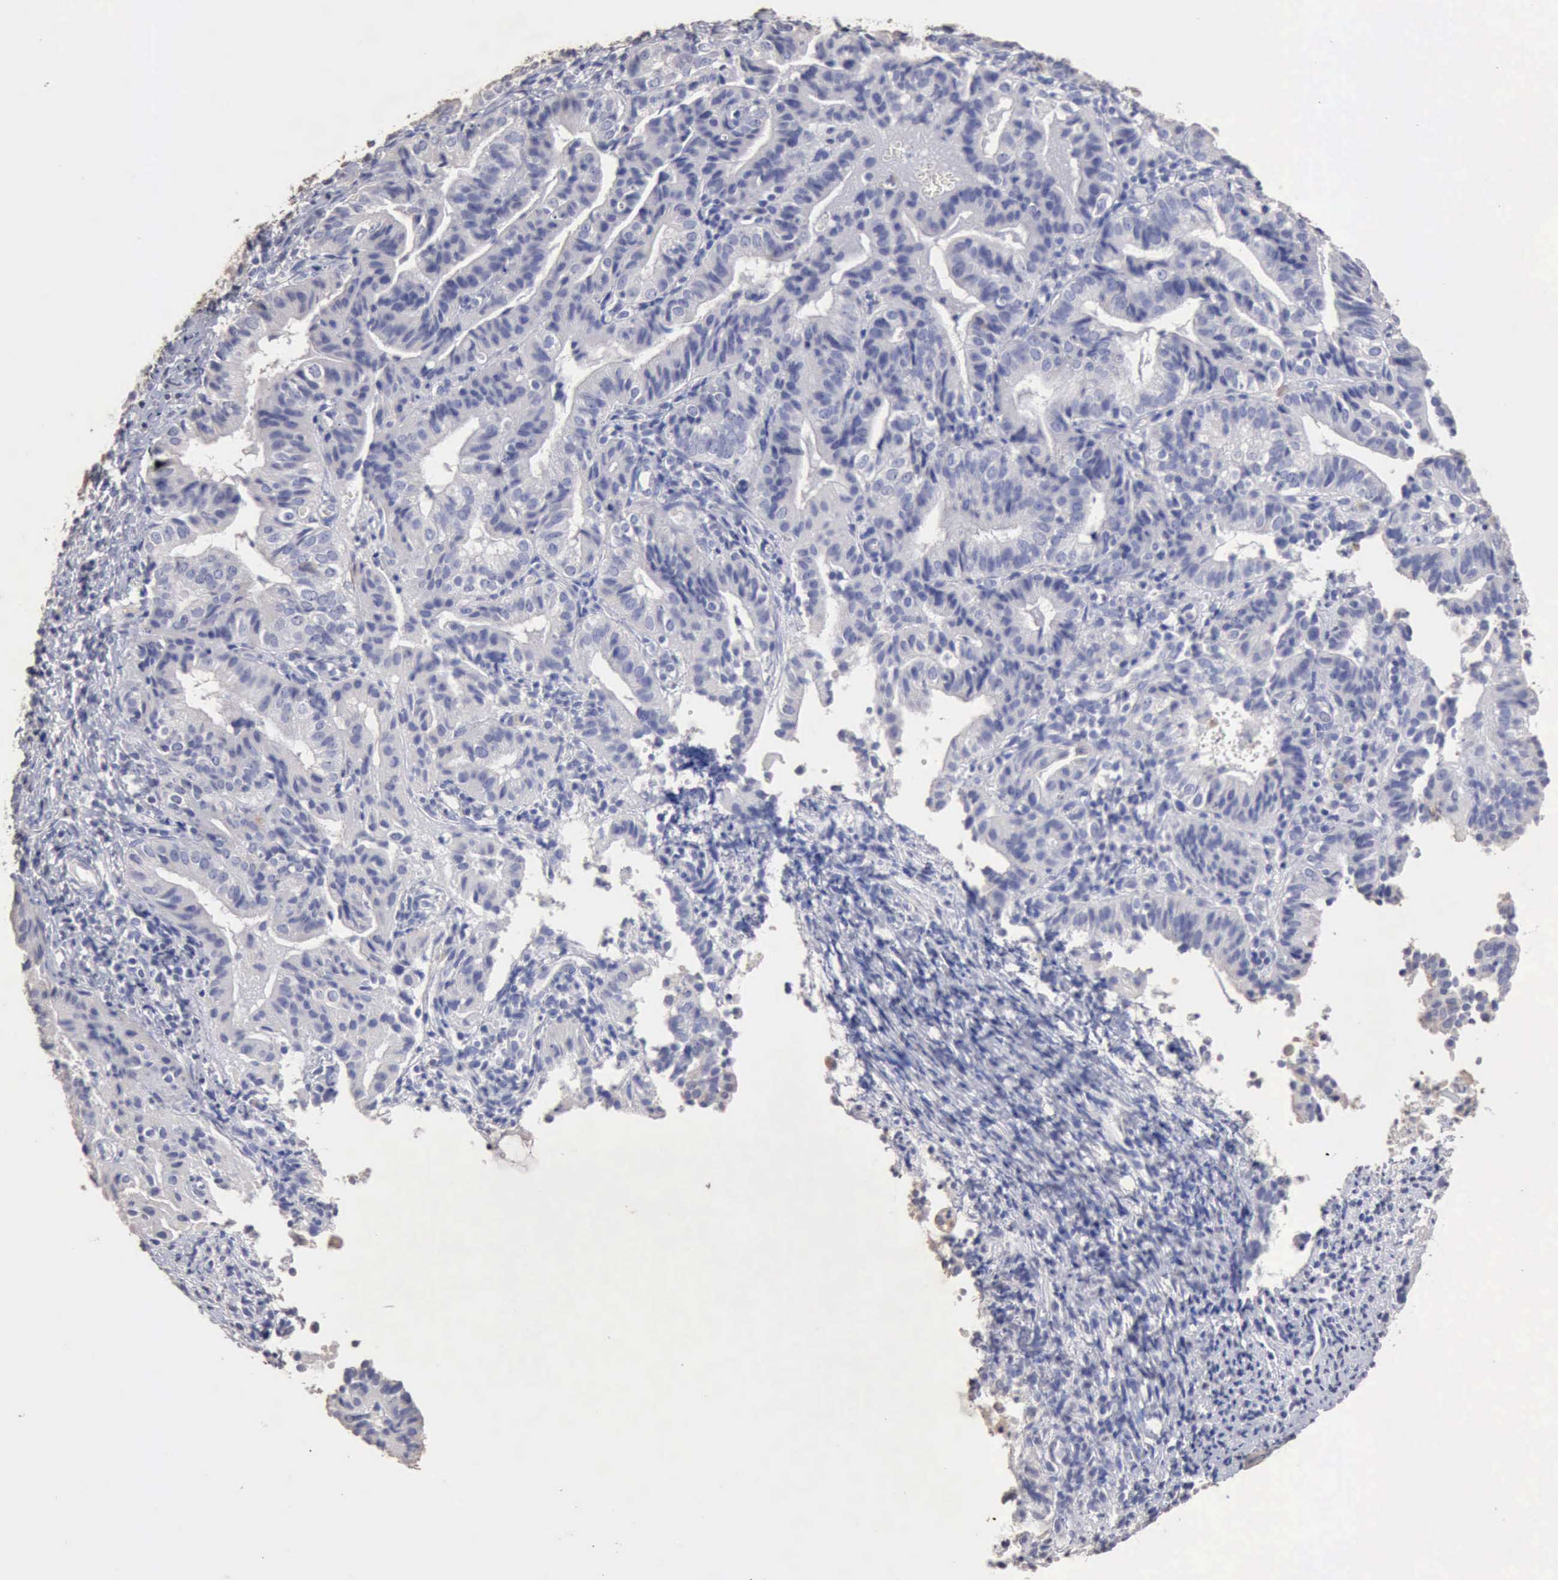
{"staining": {"intensity": "negative", "quantity": "none", "location": "none"}, "tissue": "cervical cancer", "cell_type": "Tumor cells", "image_type": "cancer", "snomed": [{"axis": "morphology", "description": "Adenocarcinoma, NOS"}, {"axis": "topography", "description": "Cervix"}], "caption": "This is a histopathology image of immunohistochemistry (IHC) staining of cervical adenocarcinoma, which shows no staining in tumor cells.", "gene": "KRT6B", "patient": {"sex": "female", "age": 60}}